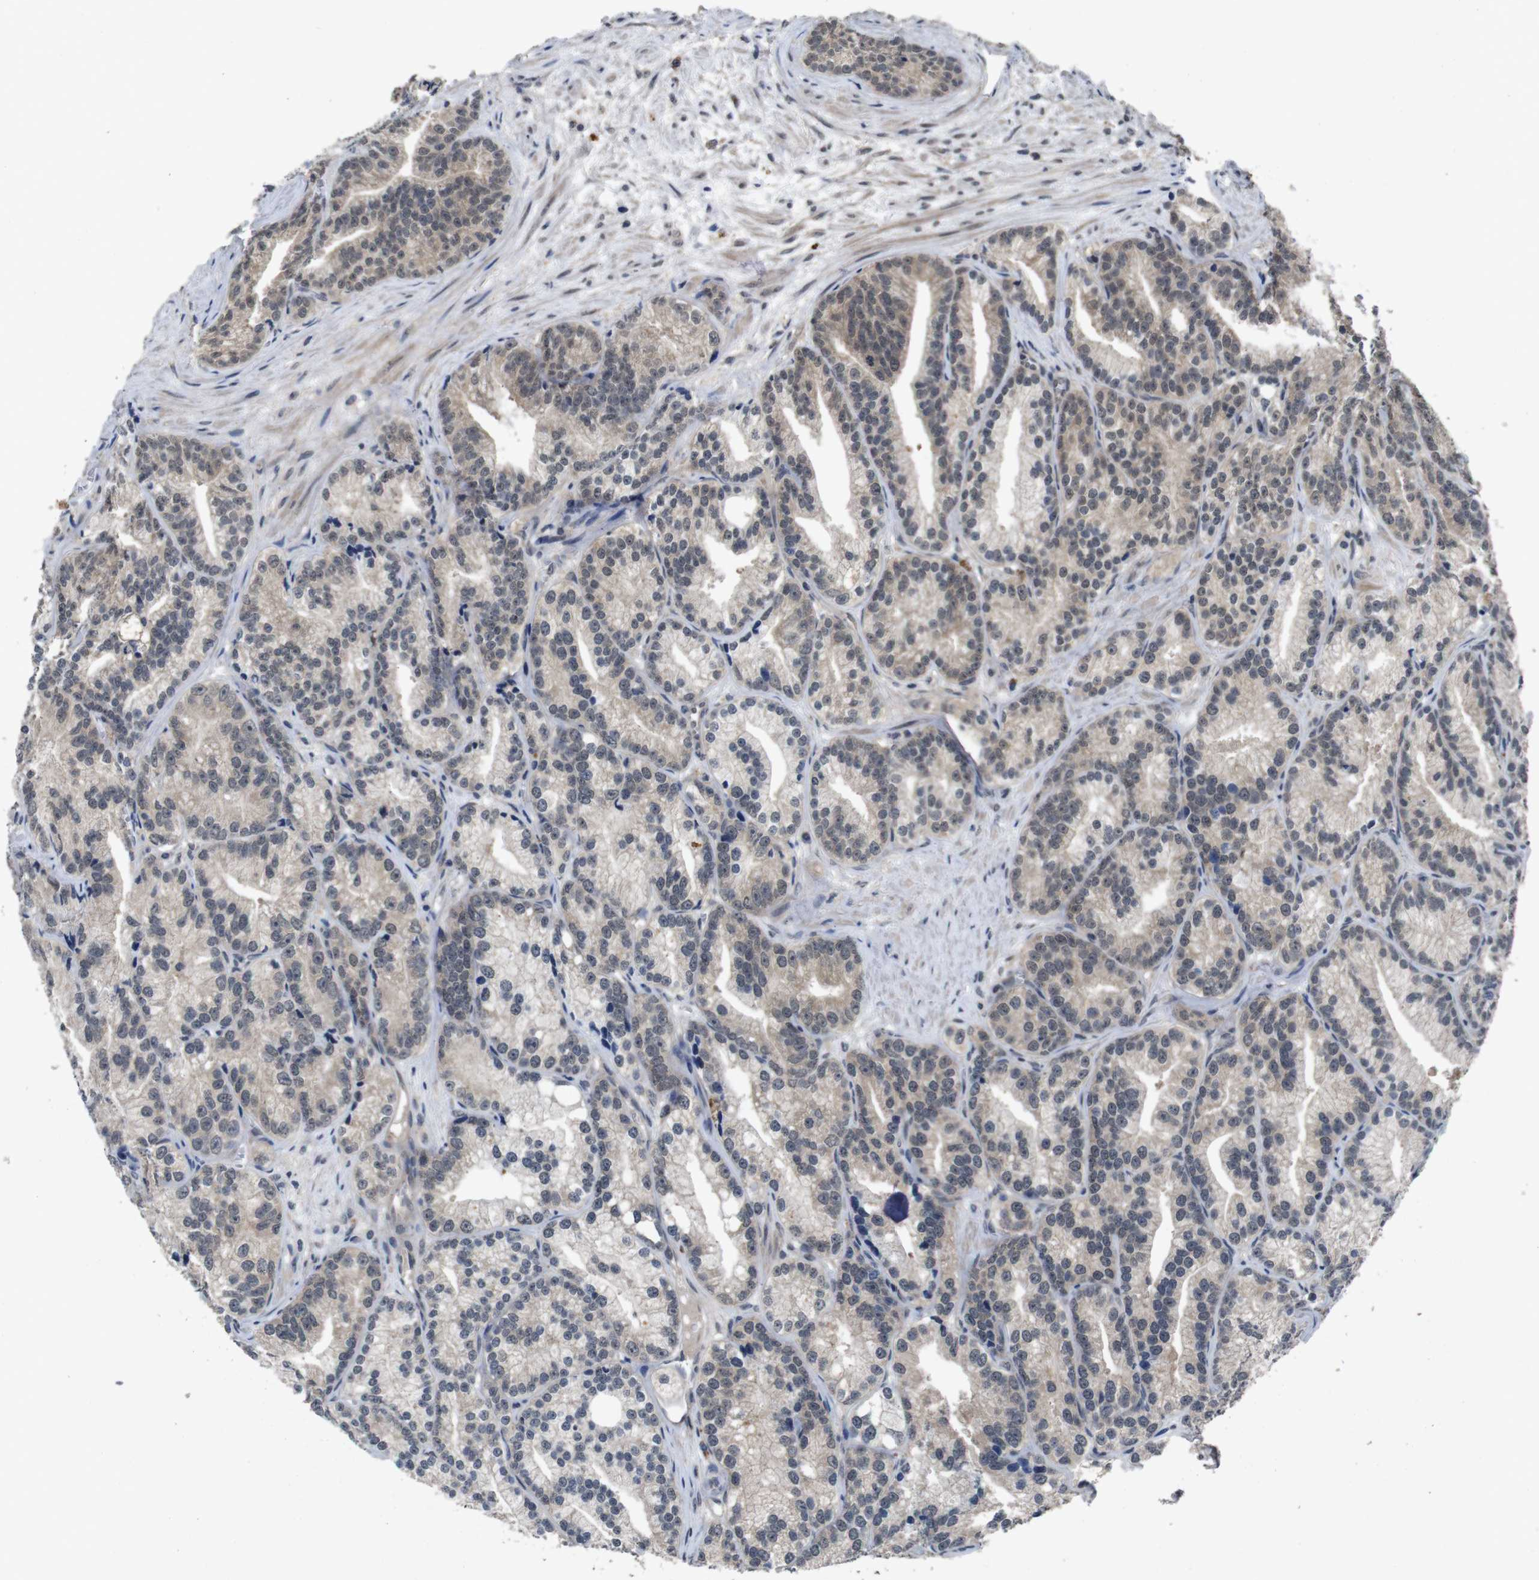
{"staining": {"intensity": "negative", "quantity": "none", "location": "none"}, "tissue": "prostate cancer", "cell_type": "Tumor cells", "image_type": "cancer", "snomed": [{"axis": "morphology", "description": "Adenocarcinoma, Low grade"}, {"axis": "topography", "description": "Prostate"}], "caption": "High magnification brightfield microscopy of prostate cancer (low-grade adenocarcinoma) stained with DAB (3,3'-diaminobenzidine) (brown) and counterstained with hematoxylin (blue): tumor cells show no significant positivity.", "gene": "AKT3", "patient": {"sex": "male", "age": 89}}